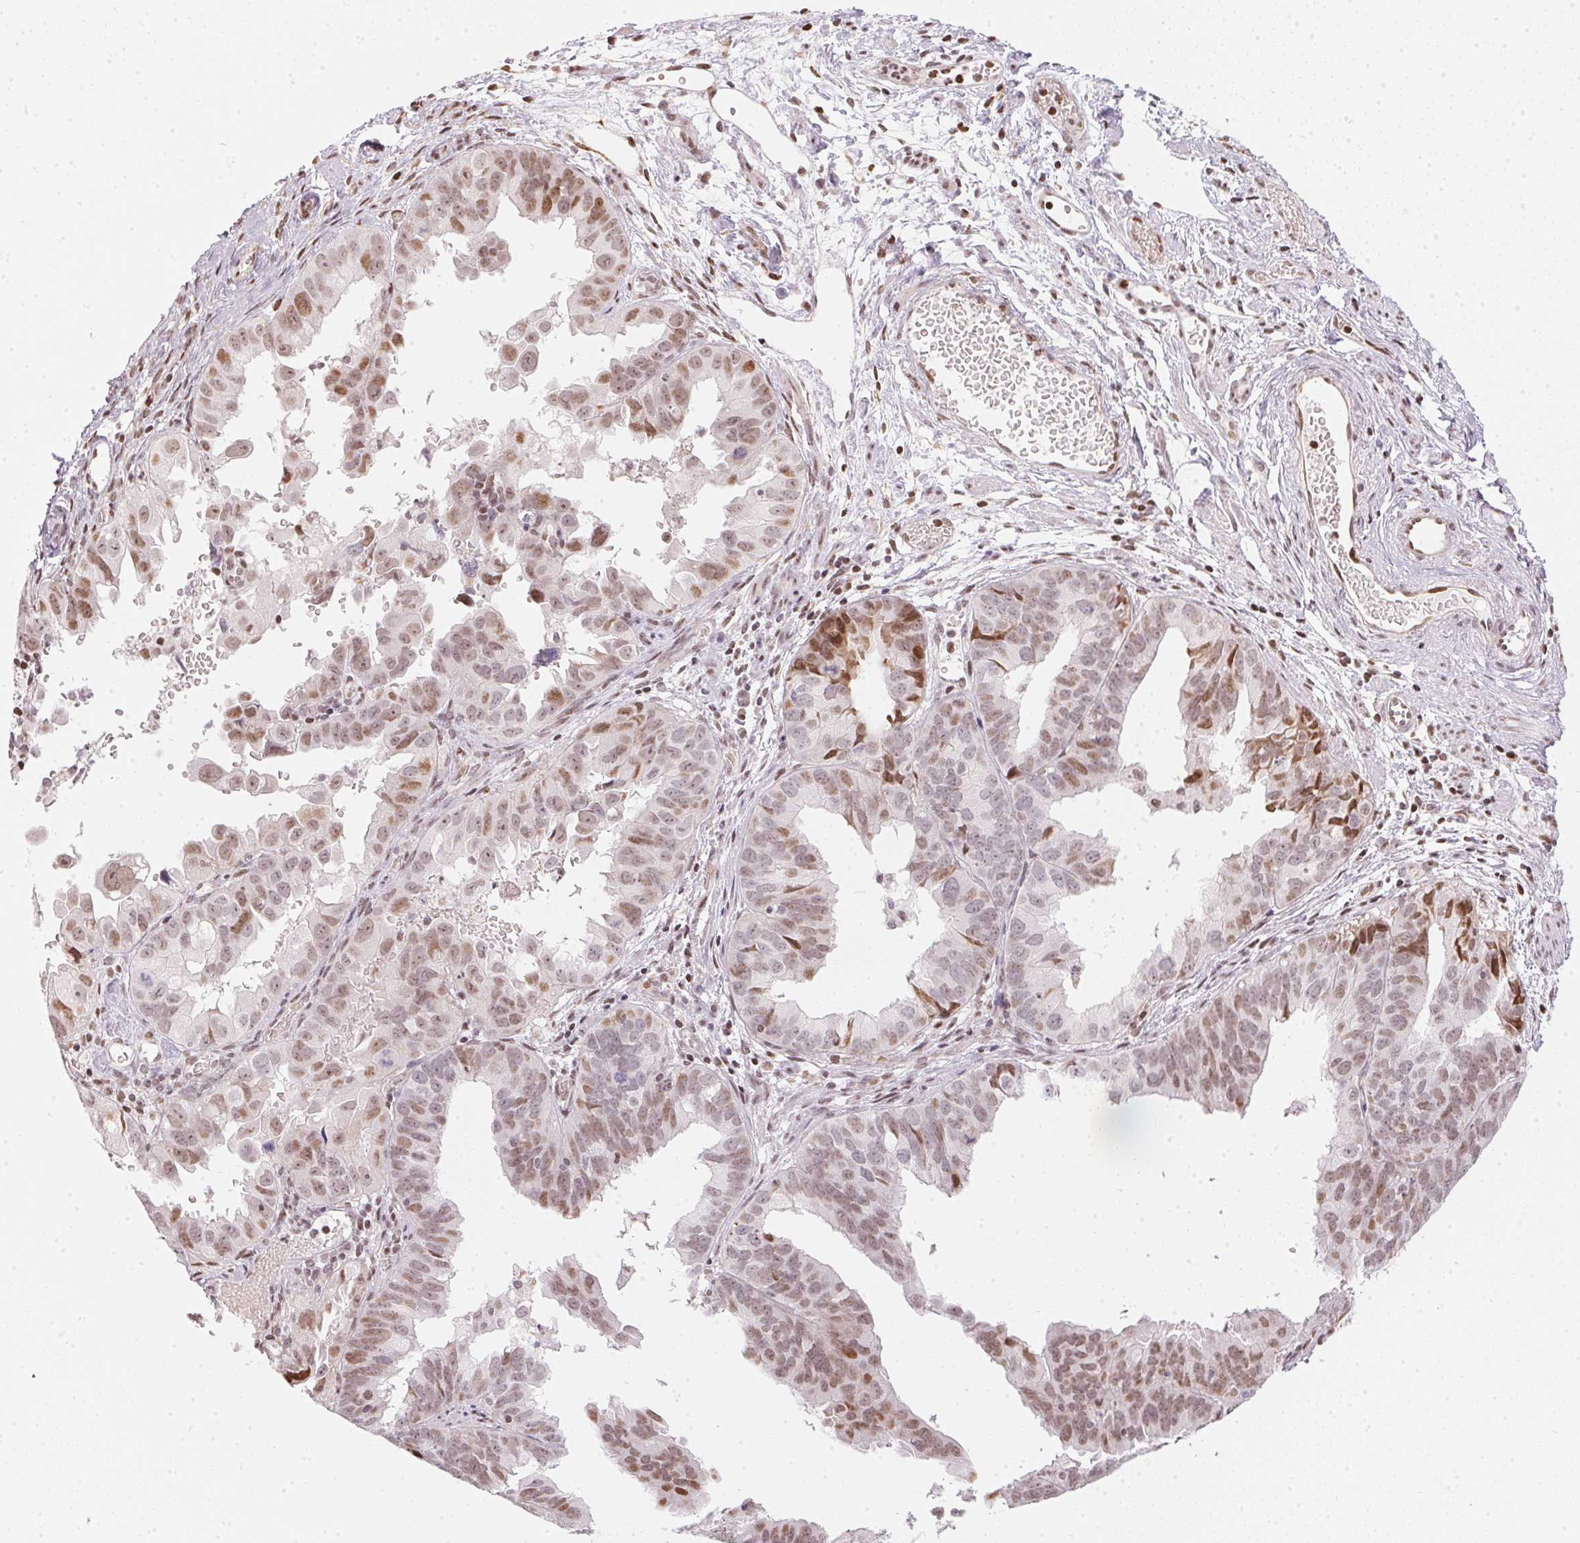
{"staining": {"intensity": "weak", "quantity": ">75%", "location": "nuclear"}, "tissue": "ovarian cancer", "cell_type": "Tumor cells", "image_type": "cancer", "snomed": [{"axis": "morphology", "description": "Carcinoma, endometroid"}, {"axis": "topography", "description": "Ovary"}], "caption": "Weak nuclear expression for a protein is present in approximately >75% of tumor cells of ovarian cancer (endometroid carcinoma) using immunohistochemistry.", "gene": "KAT6A", "patient": {"sex": "female", "age": 85}}